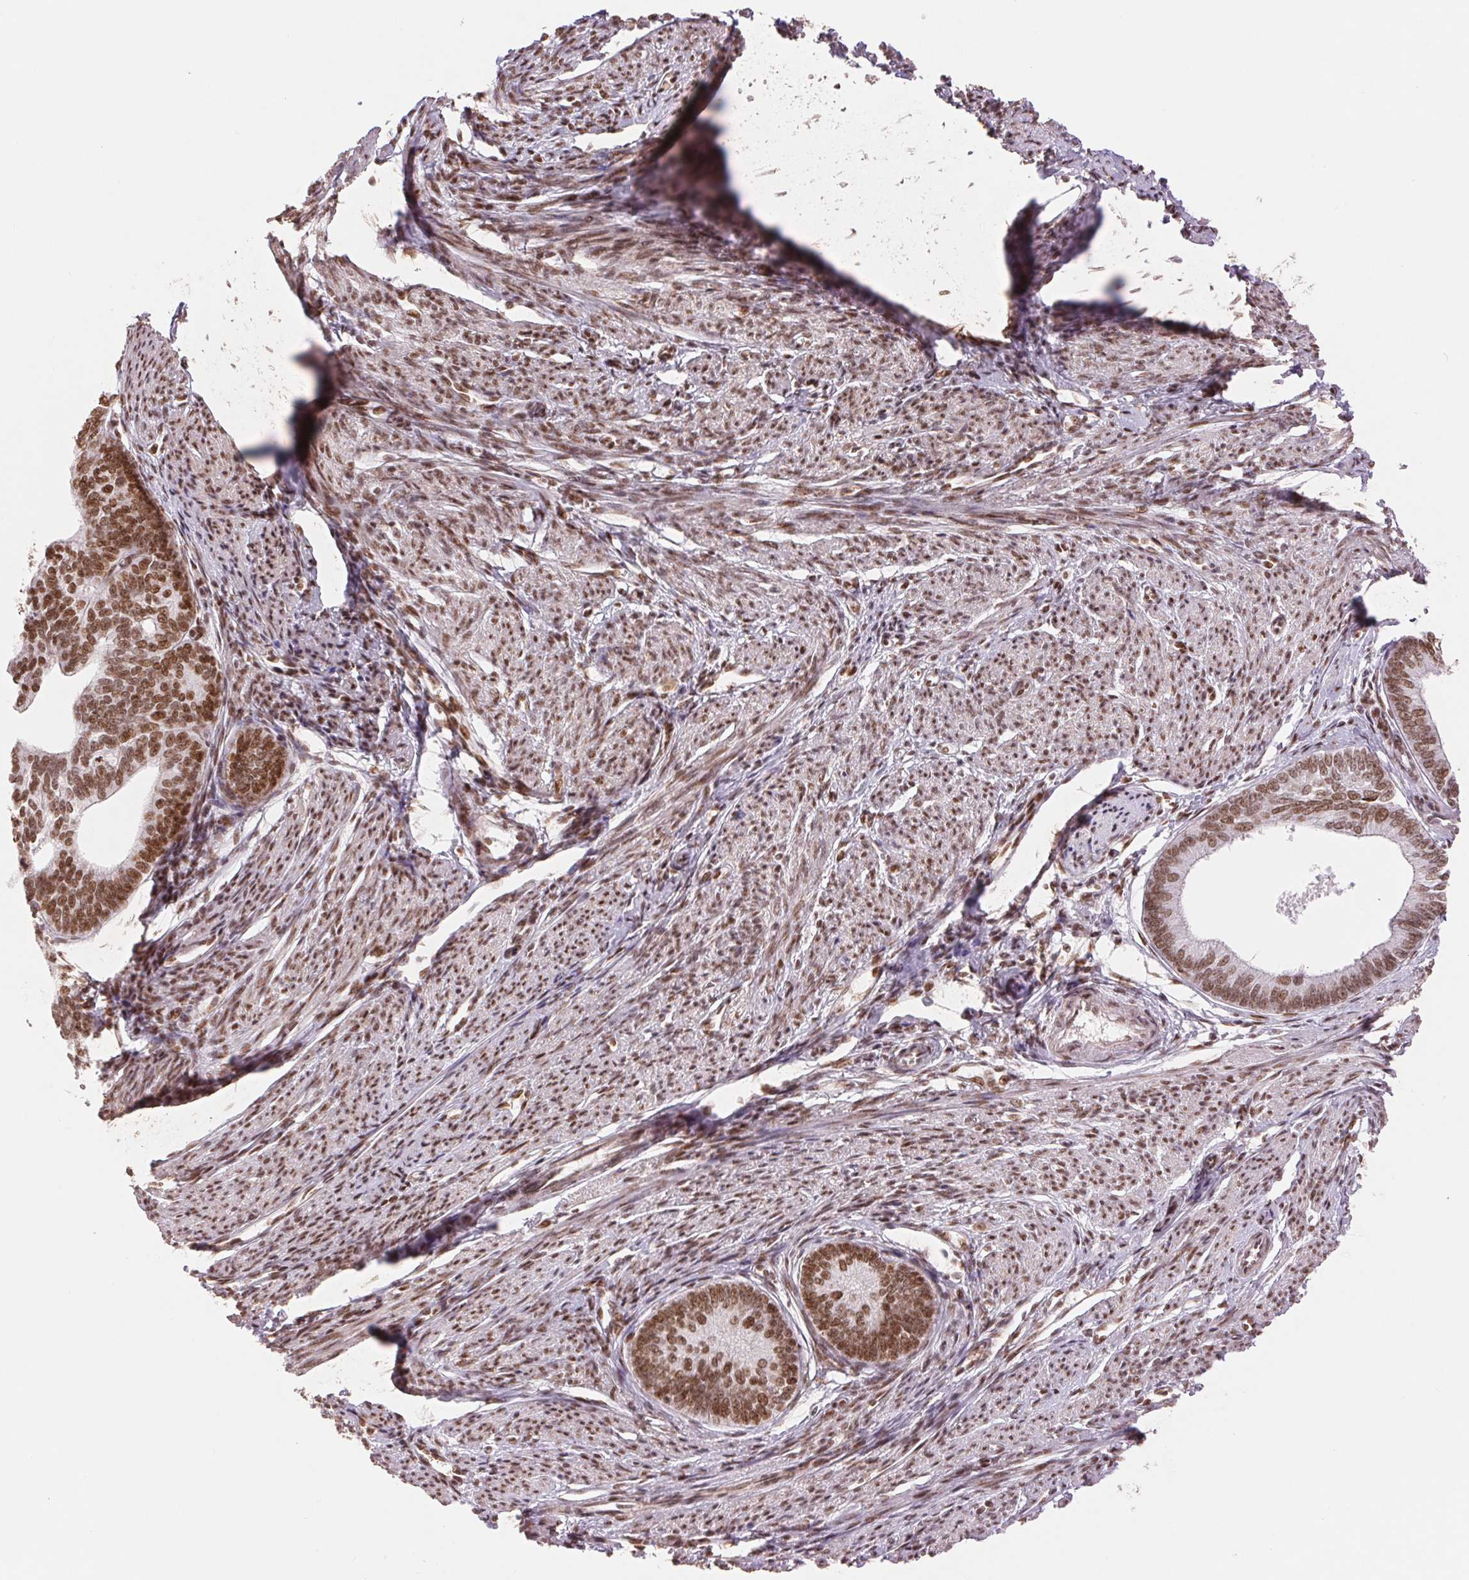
{"staining": {"intensity": "moderate", "quantity": ">75%", "location": "nuclear"}, "tissue": "endometrial cancer", "cell_type": "Tumor cells", "image_type": "cancer", "snomed": [{"axis": "morphology", "description": "Adenocarcinoma, NOS"}, {"axis": "topography", "description": "Endometrium"}], "caption": "A brown stain highlights moderate nuclear expression of a protein in adenocarcinoma (endometrial) tumor cells.", "gene": "SREK1", "patient": {"sex": "female", "age": 75}}